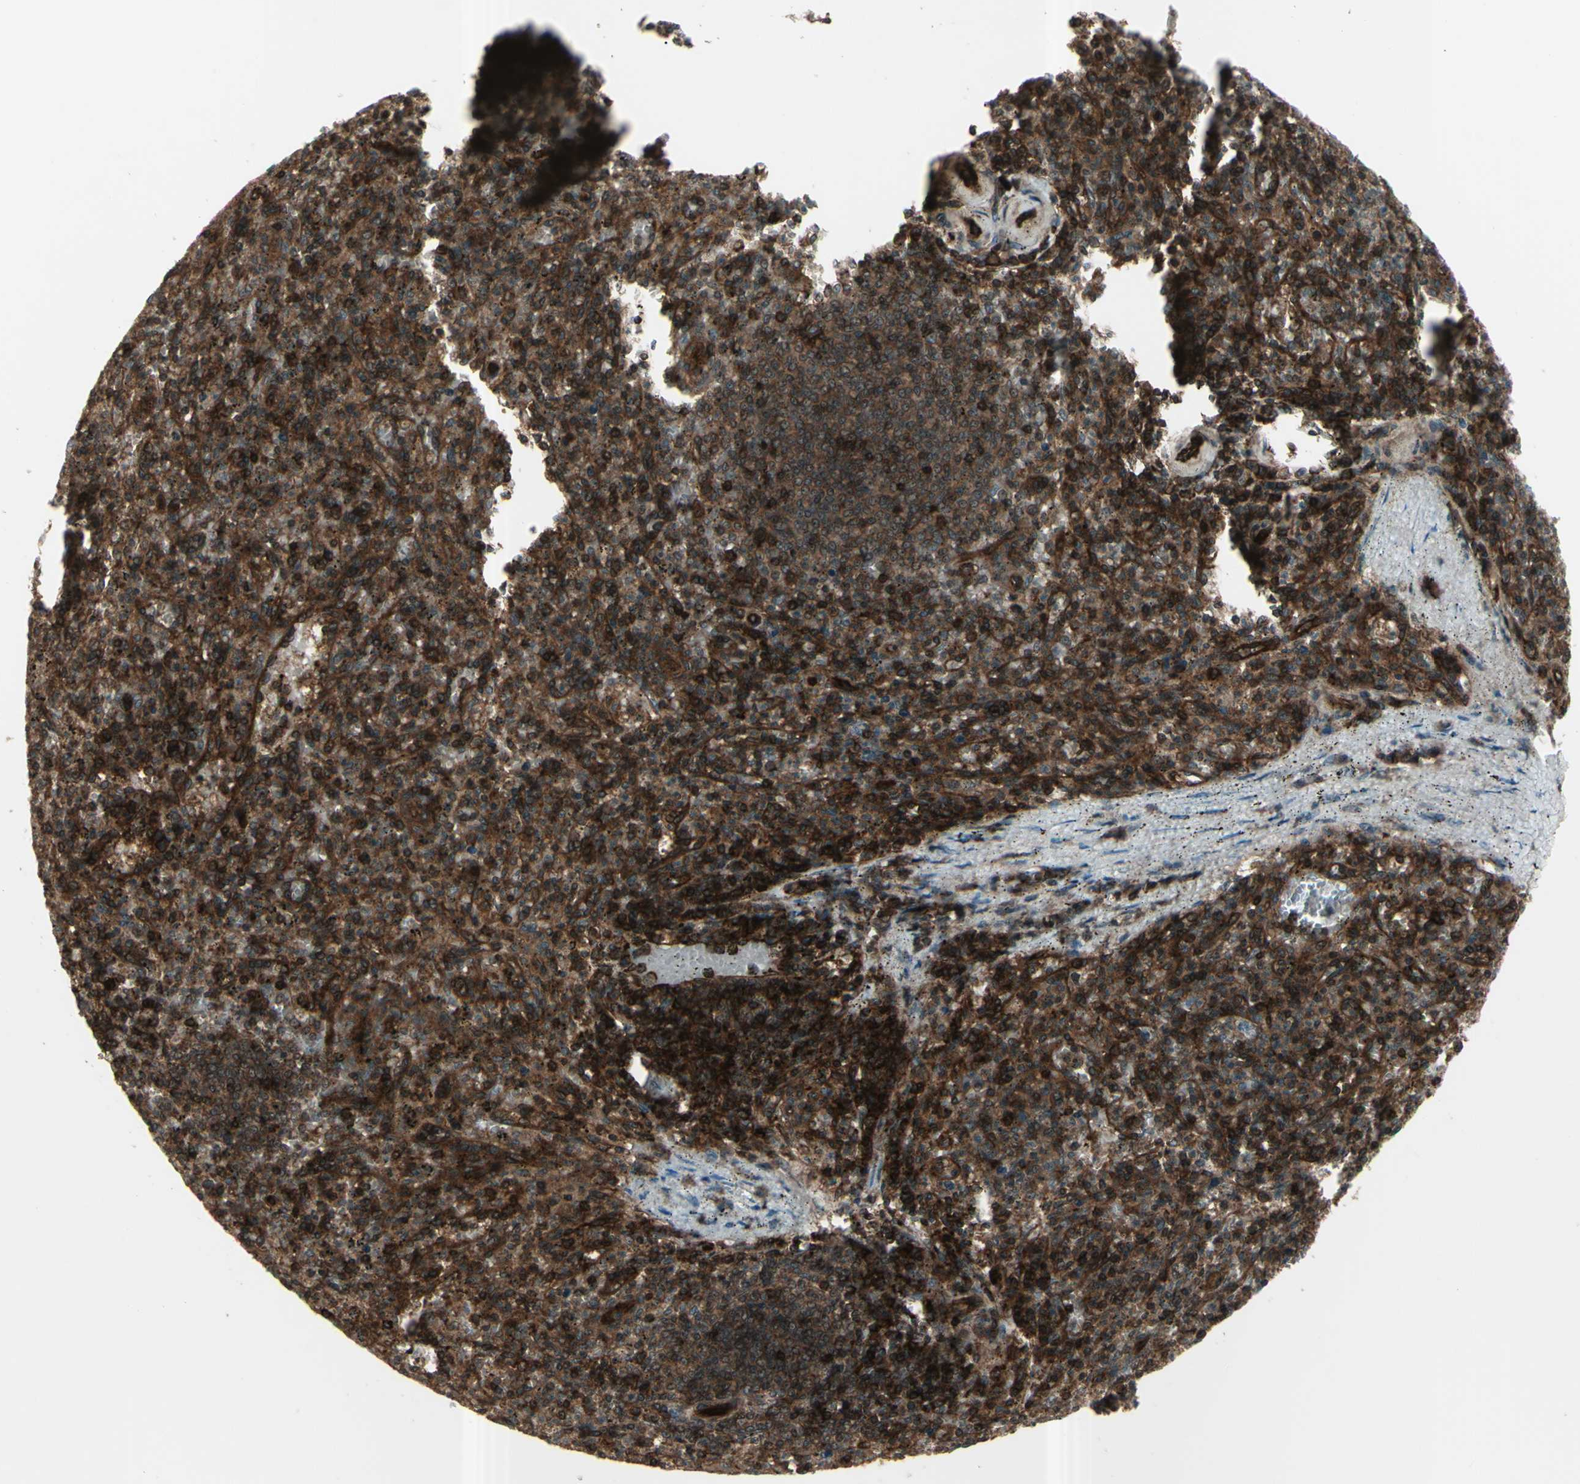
{"staining": {"intensity": "strong", "quantity": ">75%", "location": "cytoplasmic/membranous"}, "tissue": "spleen", "cell_type": "Cells in red pulp", "image_type": "normal", "snomed": [{"axis": "morphology", "description": "Normal tissue, NOS"}, {"axis": "topography", "description": "Spleen"}], "caption": "This is a histology image of immunohistochemistry staining of benign spleen, which shows strong staining in the cytoplasmic/membranous of cells in red pulp.", "gene": "FXYD5", "patient": {"sex": "male", "age": 72}}